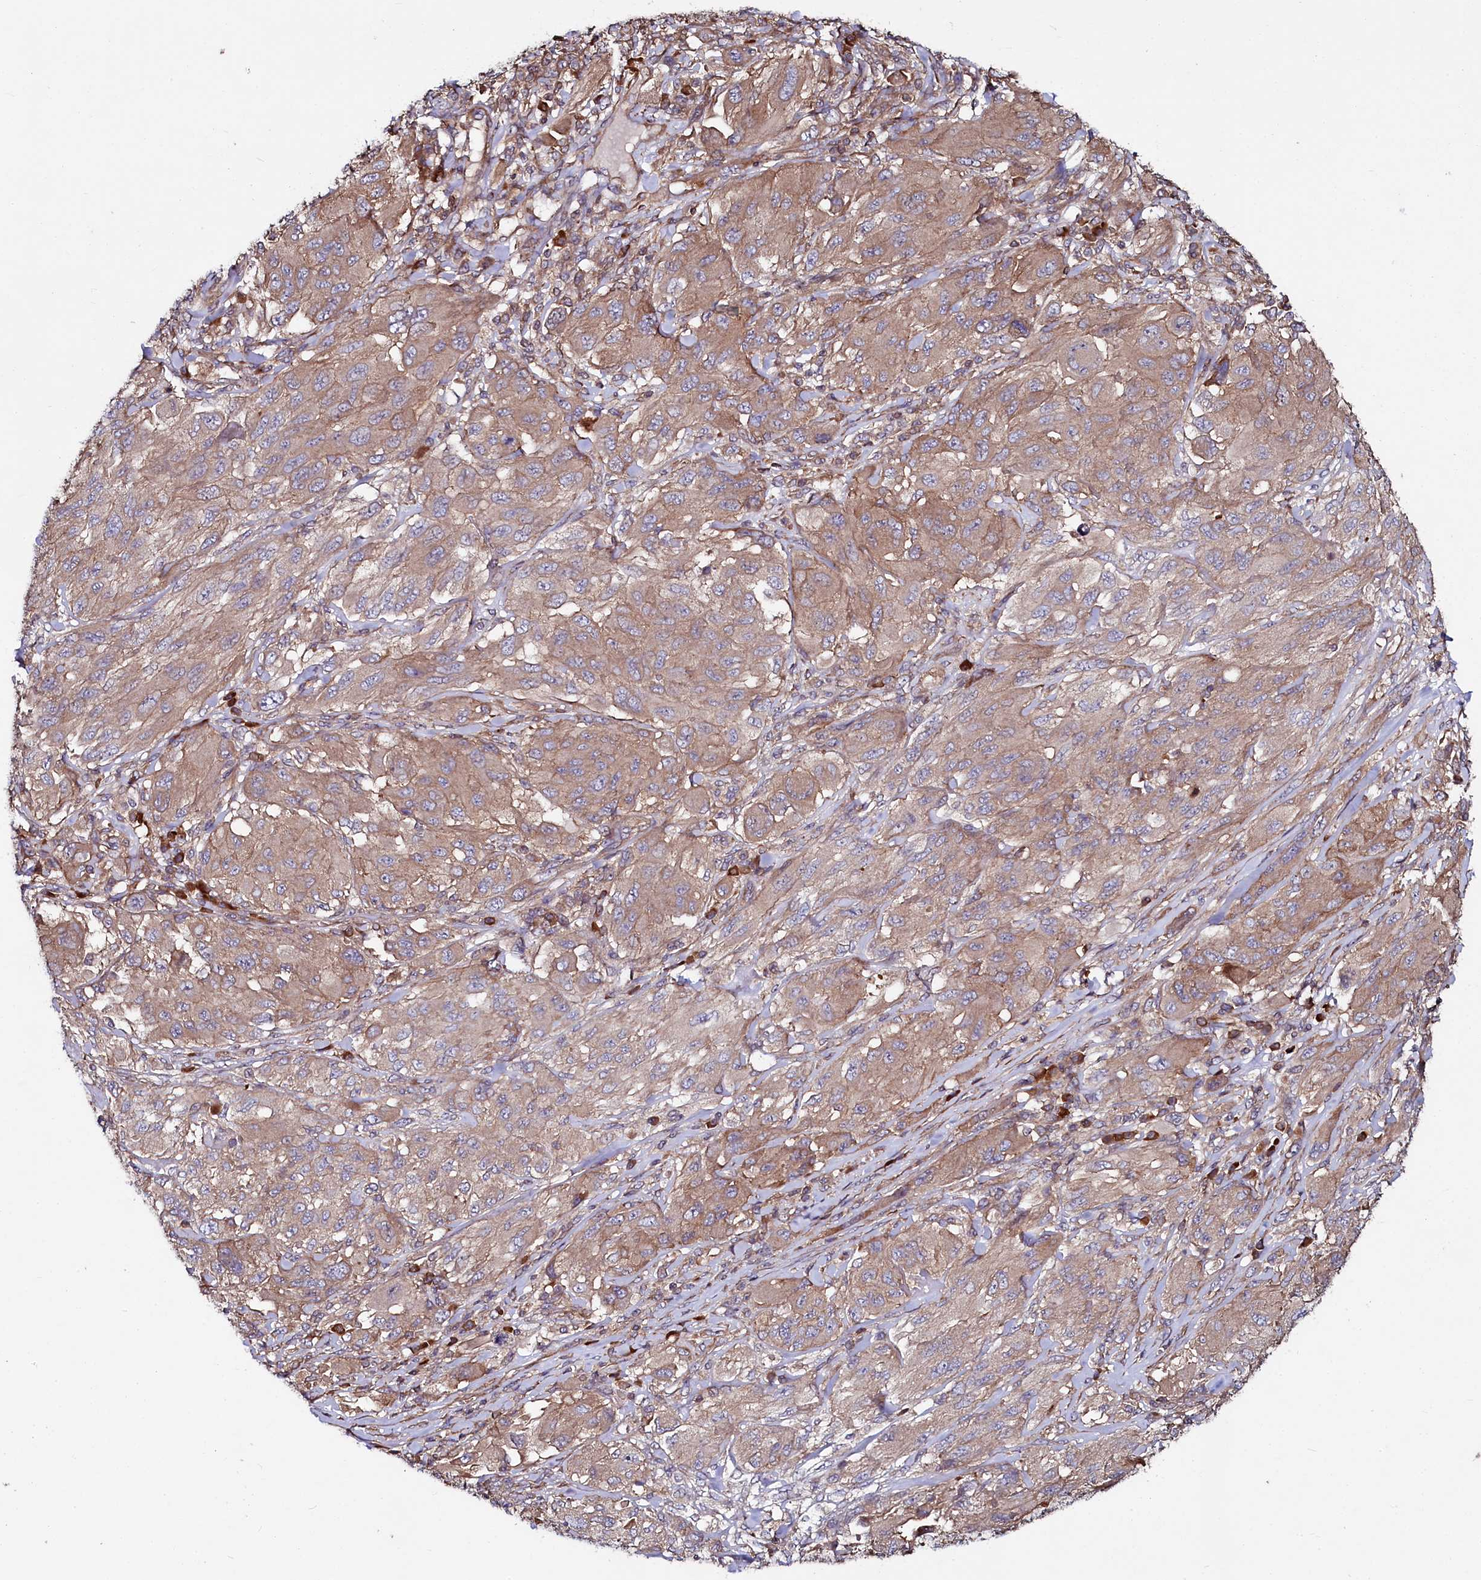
{"staining": {"intensity": "moderate", "quantity": ">75%", "location": "cytoplasmic/membranous"}, "tissue": "melanoma", "cell_type": "Tumor cells", "image_type": "cancer", "snomed": [{"axis": "morphology", "description": "Malignant melanoma, NOS"}, {"axis": "topography", "description": "Skin"}], "caption": "Immunohistochemistry (IHC) staining of melanoma, which exhibits medium levels of moderate cytoplasmic/membranous positivity in approximately >75% of tumor cells indicating moderate cytoplasmic/membranous protein positivity. The staining was performed using DAB (brown) for protein detection and nuclei were counterstained in hematoxylin (blue).", "gene": "USPL1", "patient": {"sex": "female", "age": 91}}